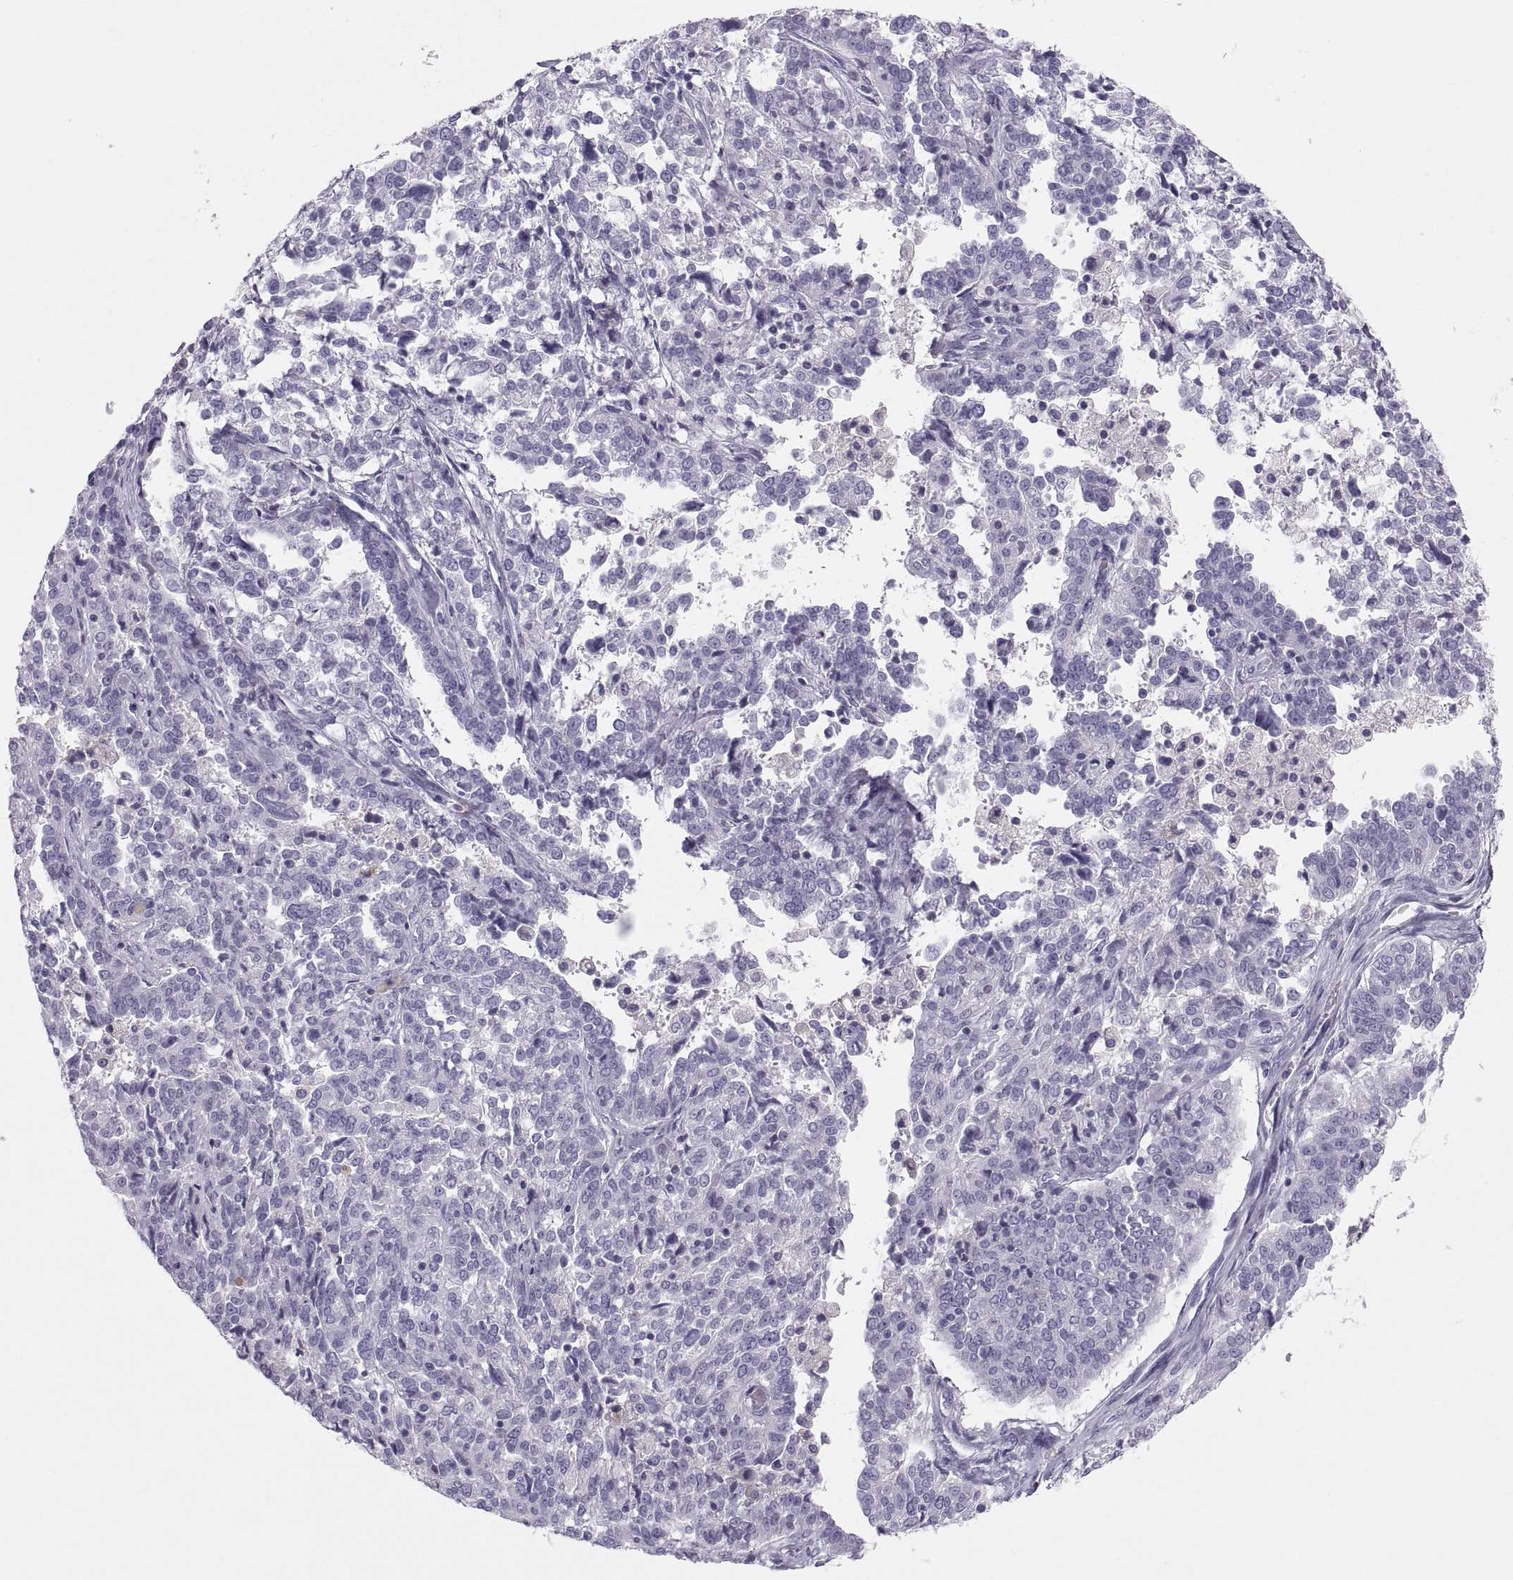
{"staining": {"intensity": "negative", "quantity": "none", "location": "none"}, "tissue": "ovarian cancer", "cell_type": "Tumor cells", "image_type": "cancer", "snomed": [{"axis": "morphology", "description": "Cystadenocarcinoma, serous, NOS"}, {"axis": "topography", "description": "Ovary"}], "caption": "Histopathology image shows no protein positivity in tumor cells of ovarian cancer tissue.", "gene": "SLC22A6", "patient": {"sex": "female", "age": 67}}